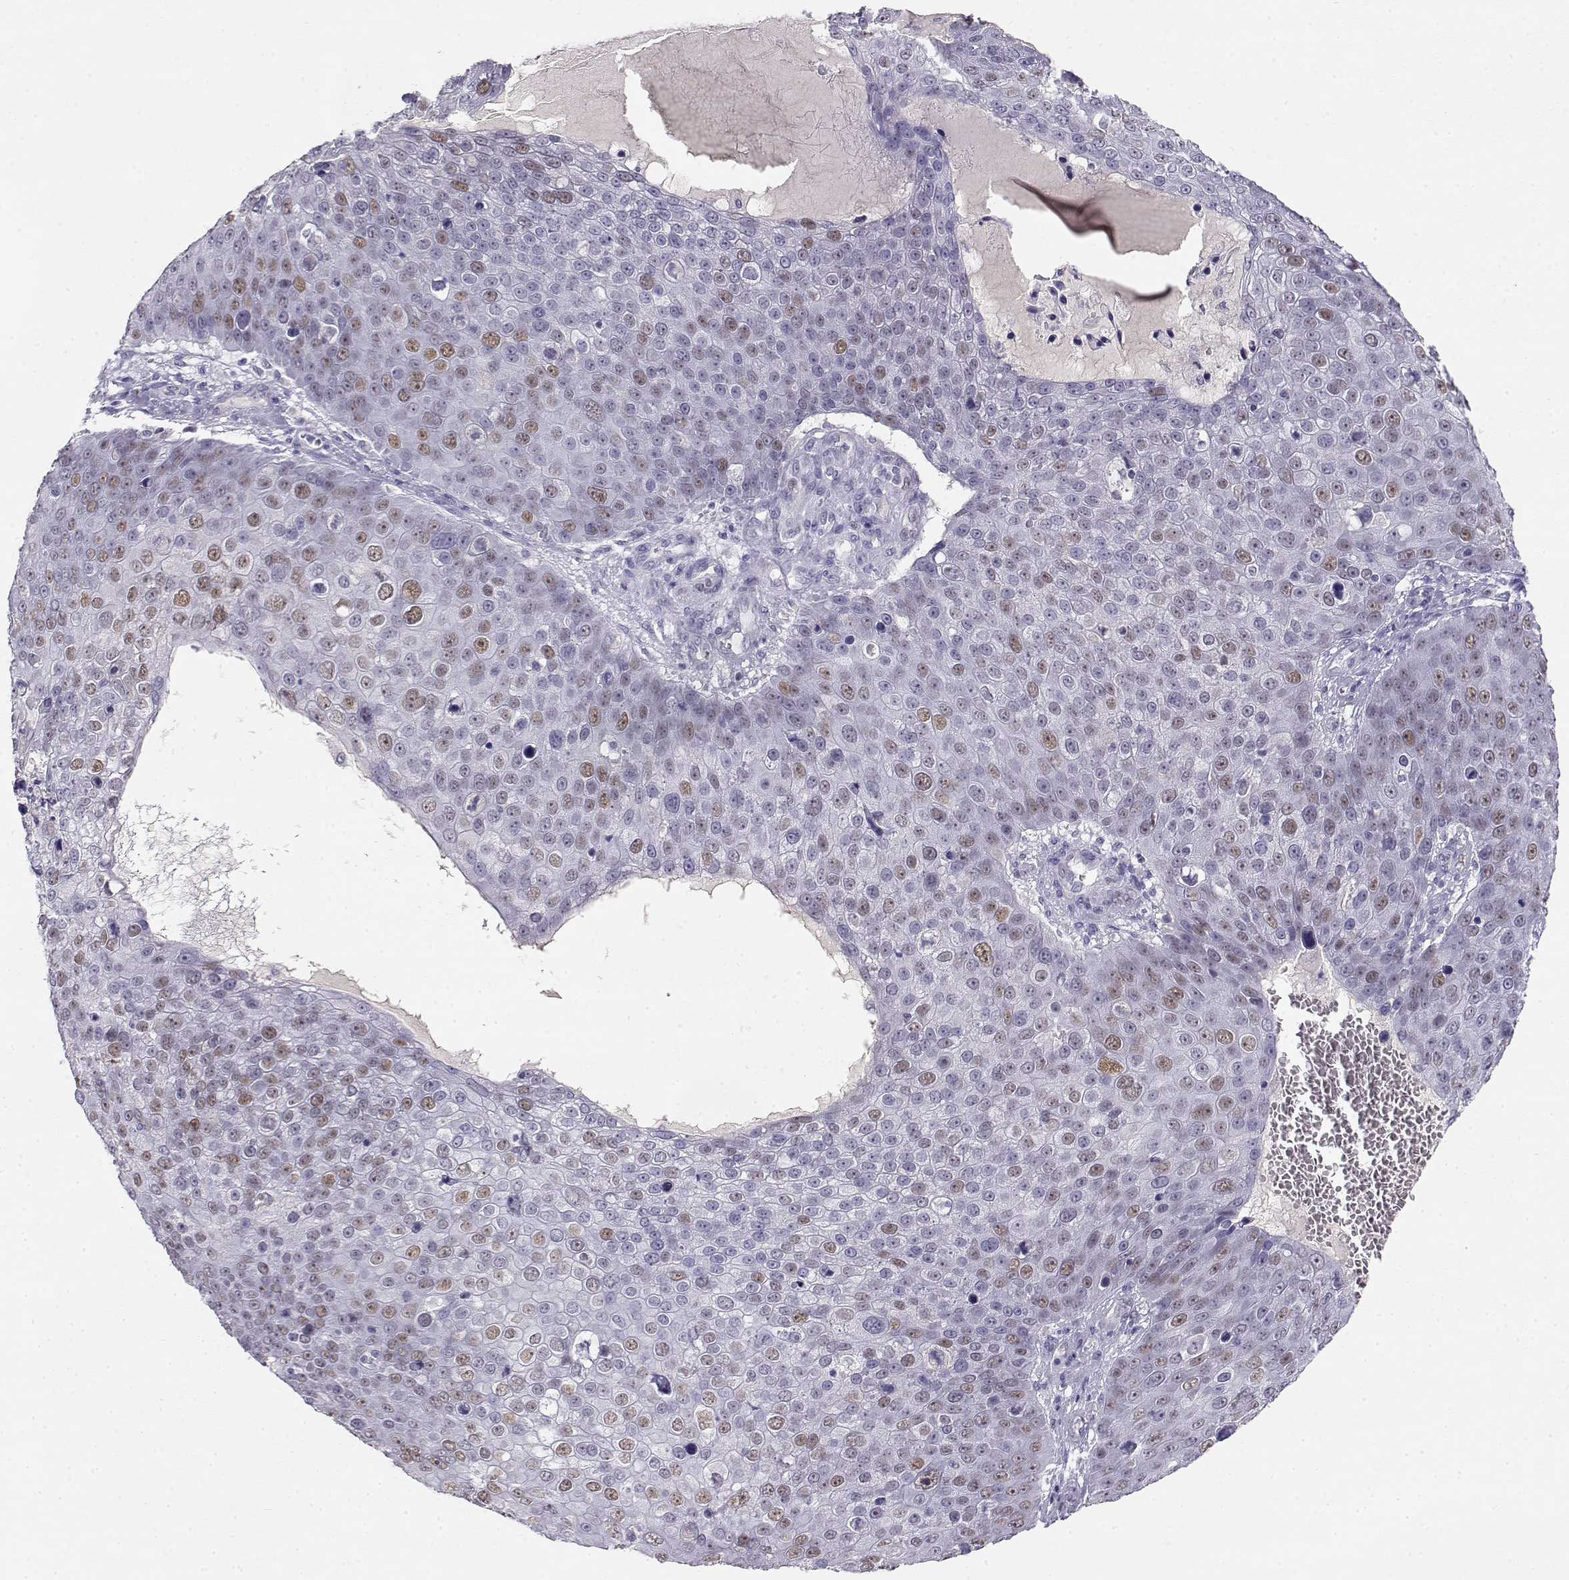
{"staining": {"intensity": "weak", "quantity": "<25%", "location": "nuclear"}, "tissue": "skin cancer", "cell_type": "Tumor cells", "image_type": "cancer", "snomed": [{"axis": "morphology", "description": "Squamous cell carcinoma, NOS"}, {"axis": "topography", "description": "Skin"}], "caption": "Photomicrograph shows no protein positivity in tumor cells of skin cancer (squamous cell carcinoma) tissue. (Brightfield microscopy of DAB (3,3'-diaminobenzidine) IHC at high magnification).", "gene": "OPN5", "patient": {"sex": "male", "age": 71}}